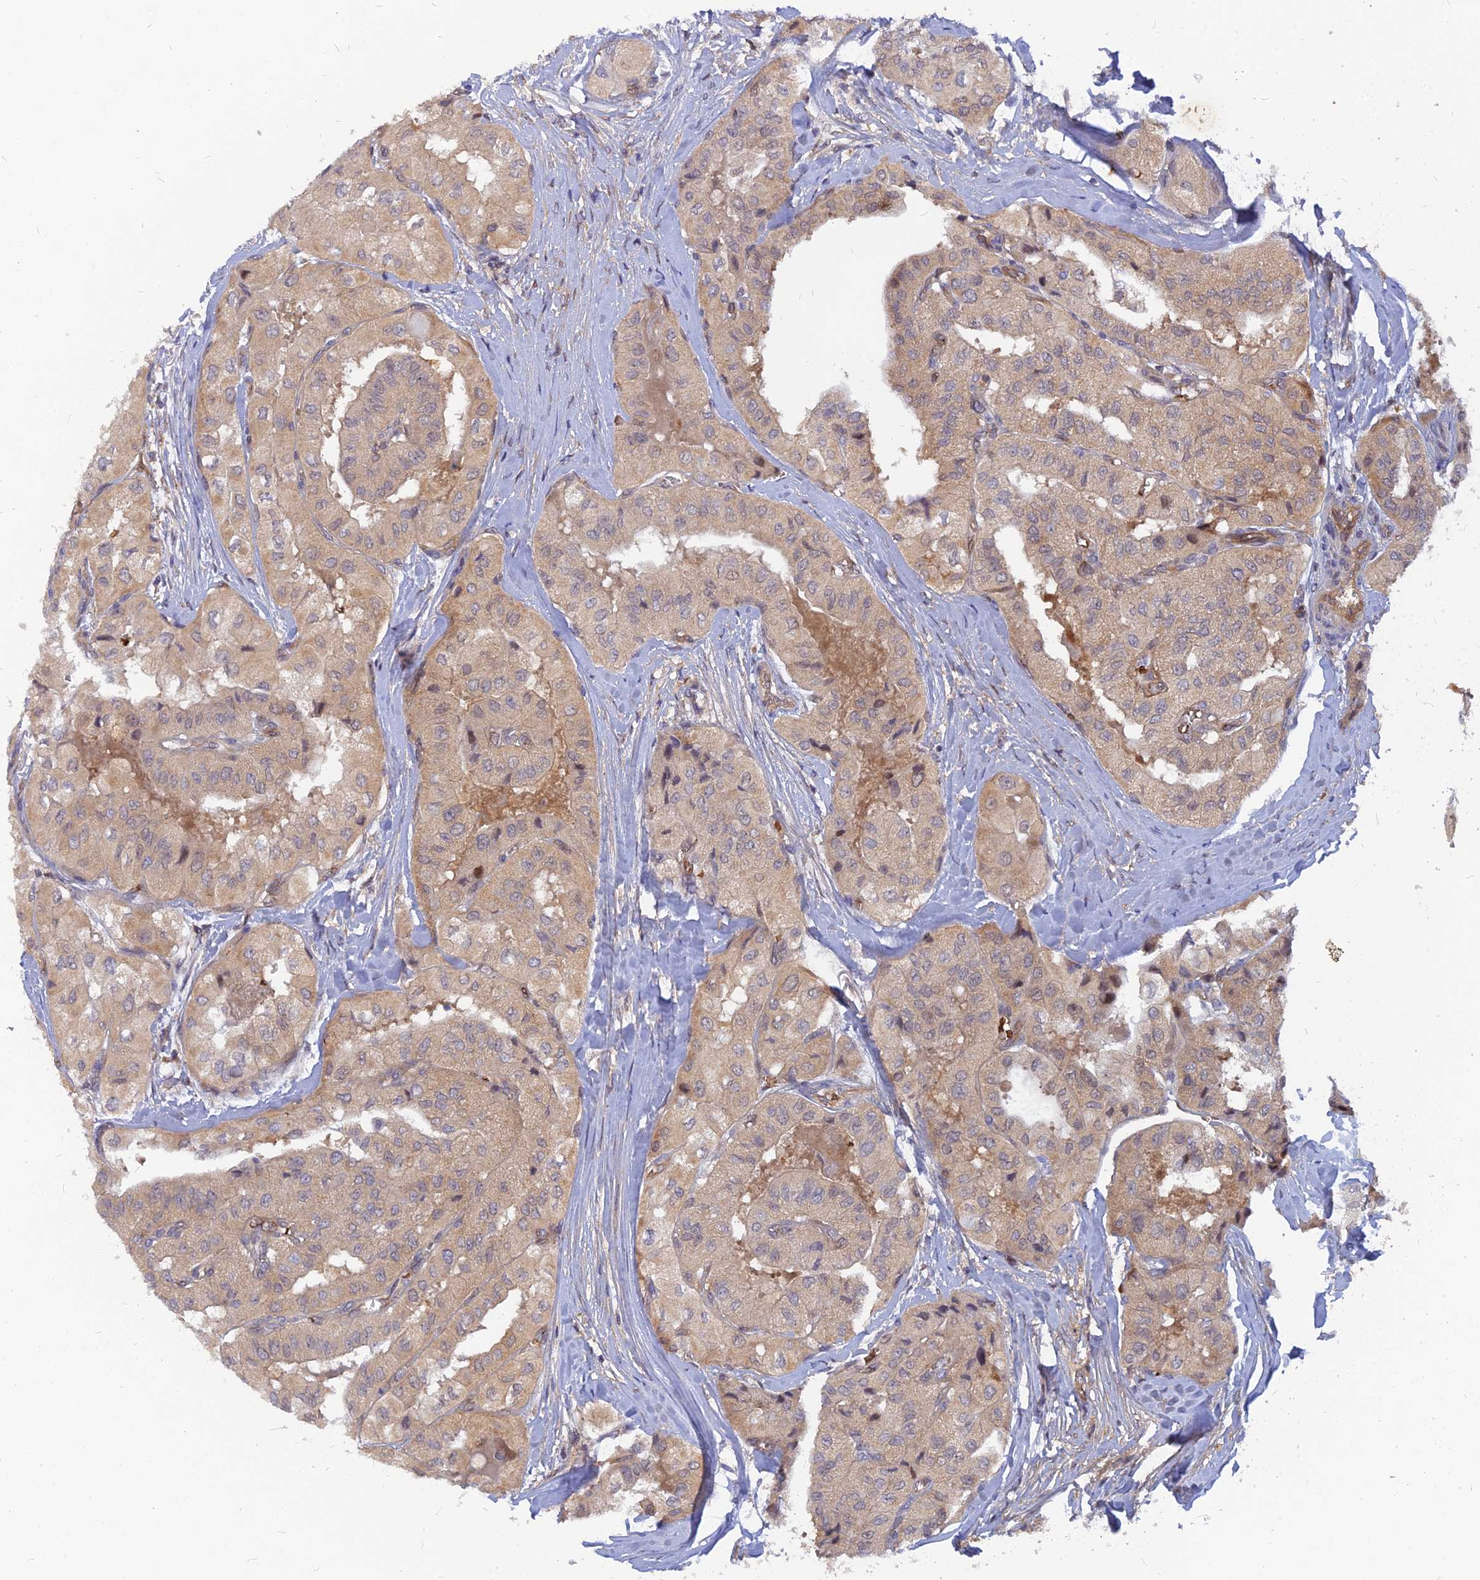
{"staining": {"intensity": "moderate", "quantity": ">75%", "location": "cytoplasmic/membranous"}, "tissue": "thyroid cancer", "cell_type": "Tumor cells", "image_type": "cancer", "snomed": [{"axis": "morphology", "description": "Papillary adenocarcinoma, NOS"}, {"axis": "topography", "description": "Thyroid gland"}], "caption": "Immunohistochemistry (IHC) photomicrograph of neoplastic tissue: human thyroid papillary adenocarcinoma stained using immunohistochemistry (IHC) reveals medium levels of moderate protein expression localized specifically in the cytoplasmic/membranous of tumor cells, appearing as a cytoplasmic/membranous brown color.", "gene": "ARL2BP", "patient": {"sex": "female", "age": 59}}